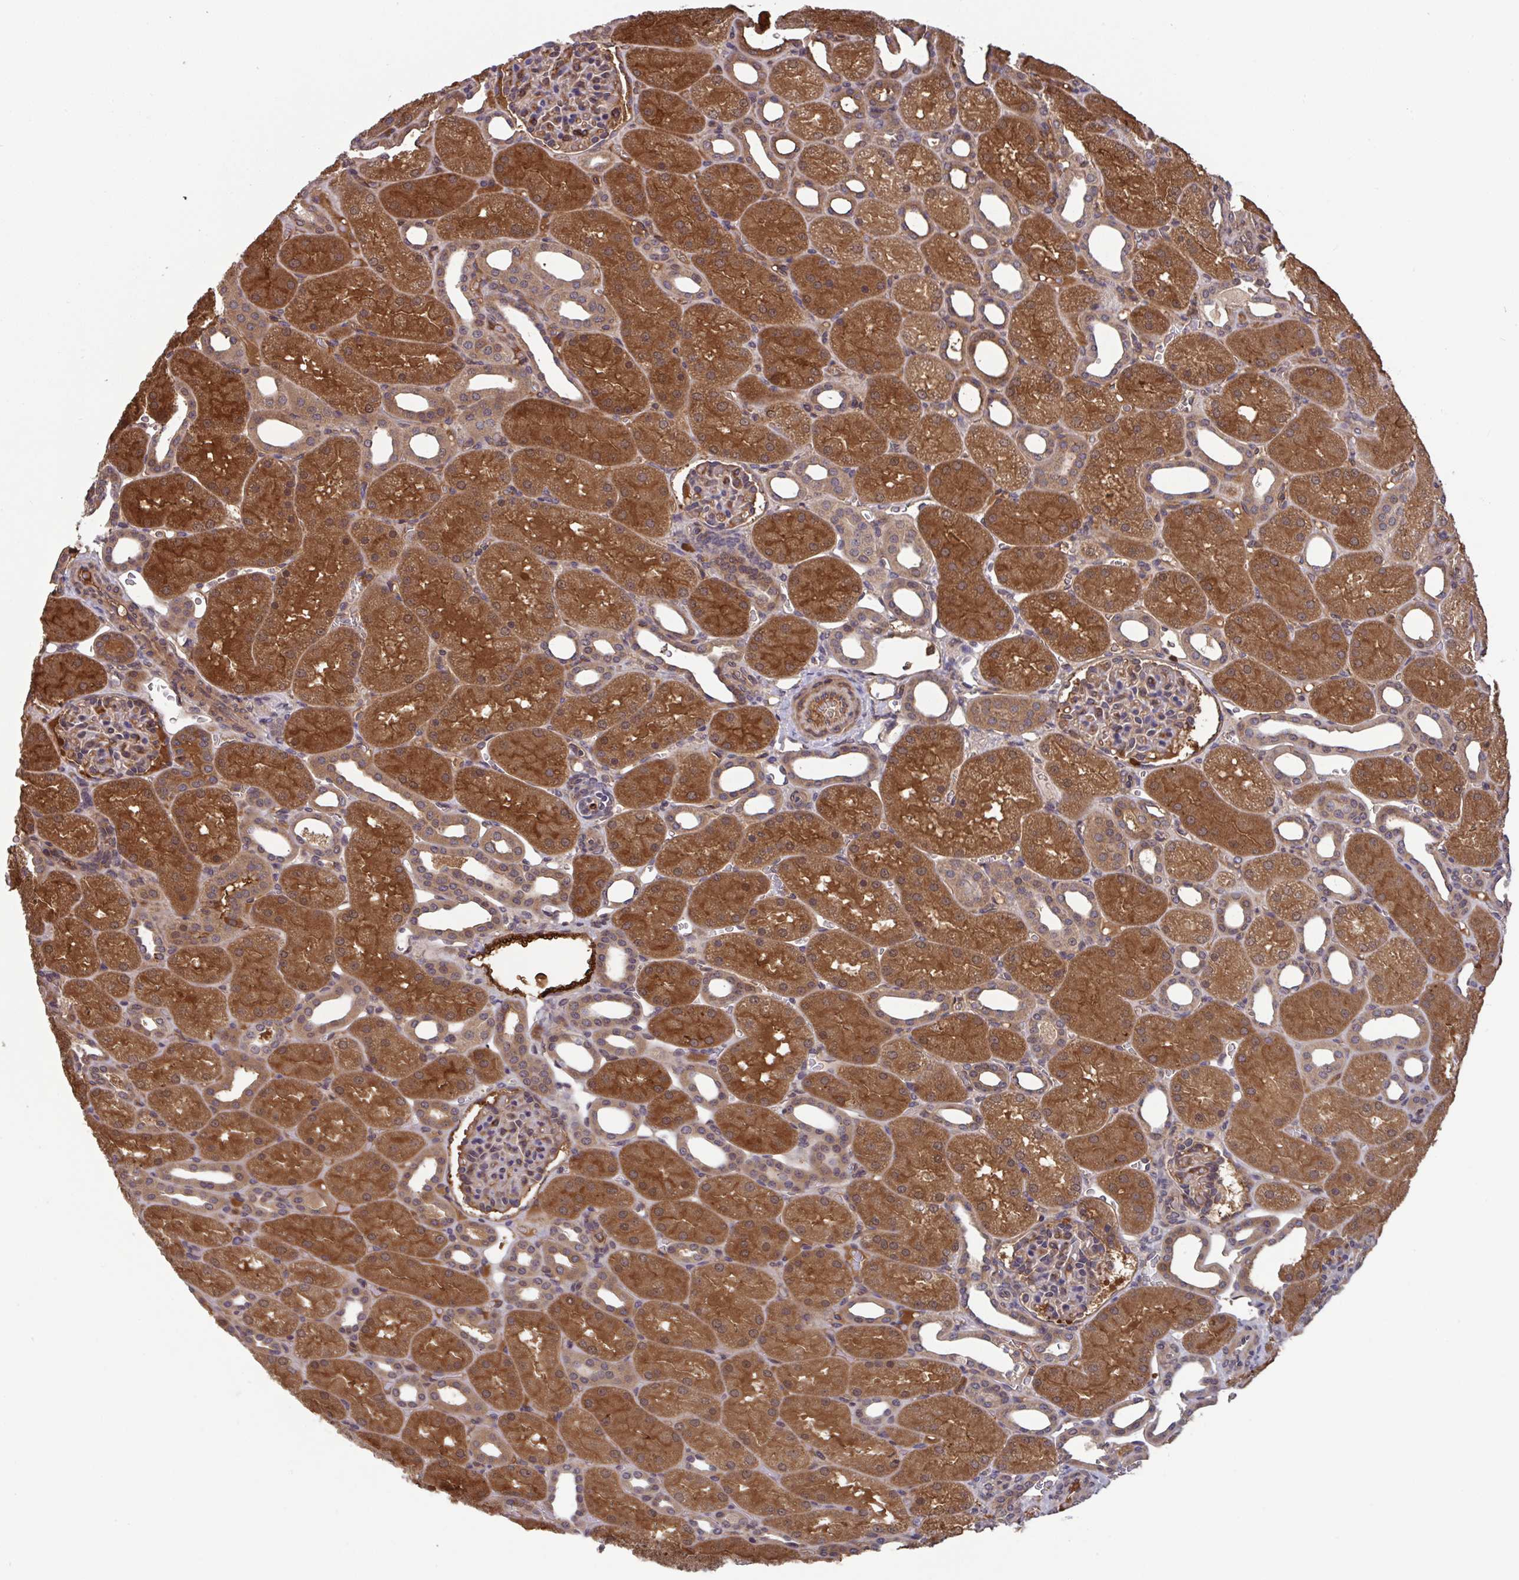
{"staining": {"intensity": "moderate", "quantity": "25%-75%", "location": "cytoplasmic/membranous"}, "tissue": "kidney", "cell_type": "Cells in glomeruli", "image_type": "normal", "snomed": [{"axis": "morphology", "description": "Normal tissue, NOS"}, {"axis": "topography", "description": "Kidney"}], "caption": "Cells in glomeruli exhibit medium levels of moderate cytoplasmic/membranous staining in about 25%-75% of cells in unremarkable kidney.", "gene": "TIGAR", "patient": {"sex": "male", "age": 2}}